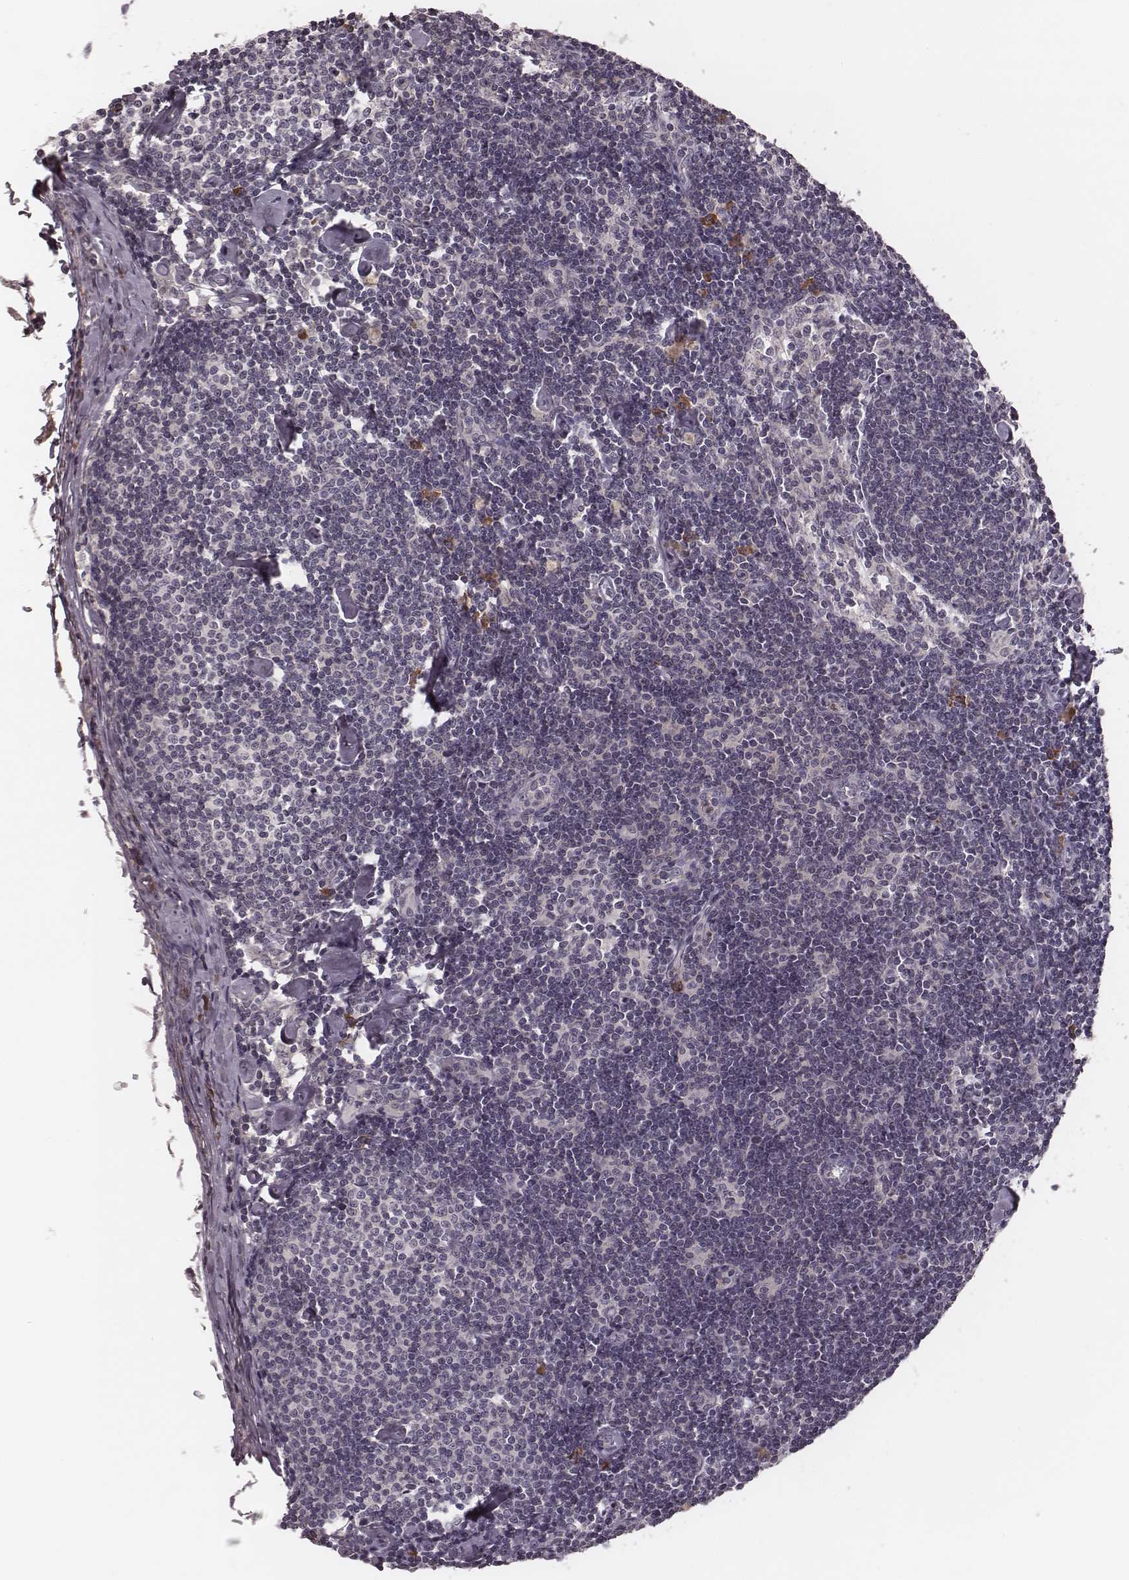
{"staining": {"intensity": "strong", "quantity": "<25%", "location": "cytoplasmic/membranous"}, "tissue": "lymph node", "cell_type": "Germinal center cells", "image_type": "normal", "snomed": [{"axis": "morphology", "description": "Normal tissue, NOS"}, {"axis": "topography", "description": "Lymph node"}], "caption": "Protein staining by immunohistochemistry (IHC) shows strong cytoplasmic/membranous staining in about <25% of germinal center cells in normal lymph node. (Brightfield microscopy of DAB IHC at high magnification).", "gene": "P2RX5", "patient": {"sex": "female", "age": 42}}